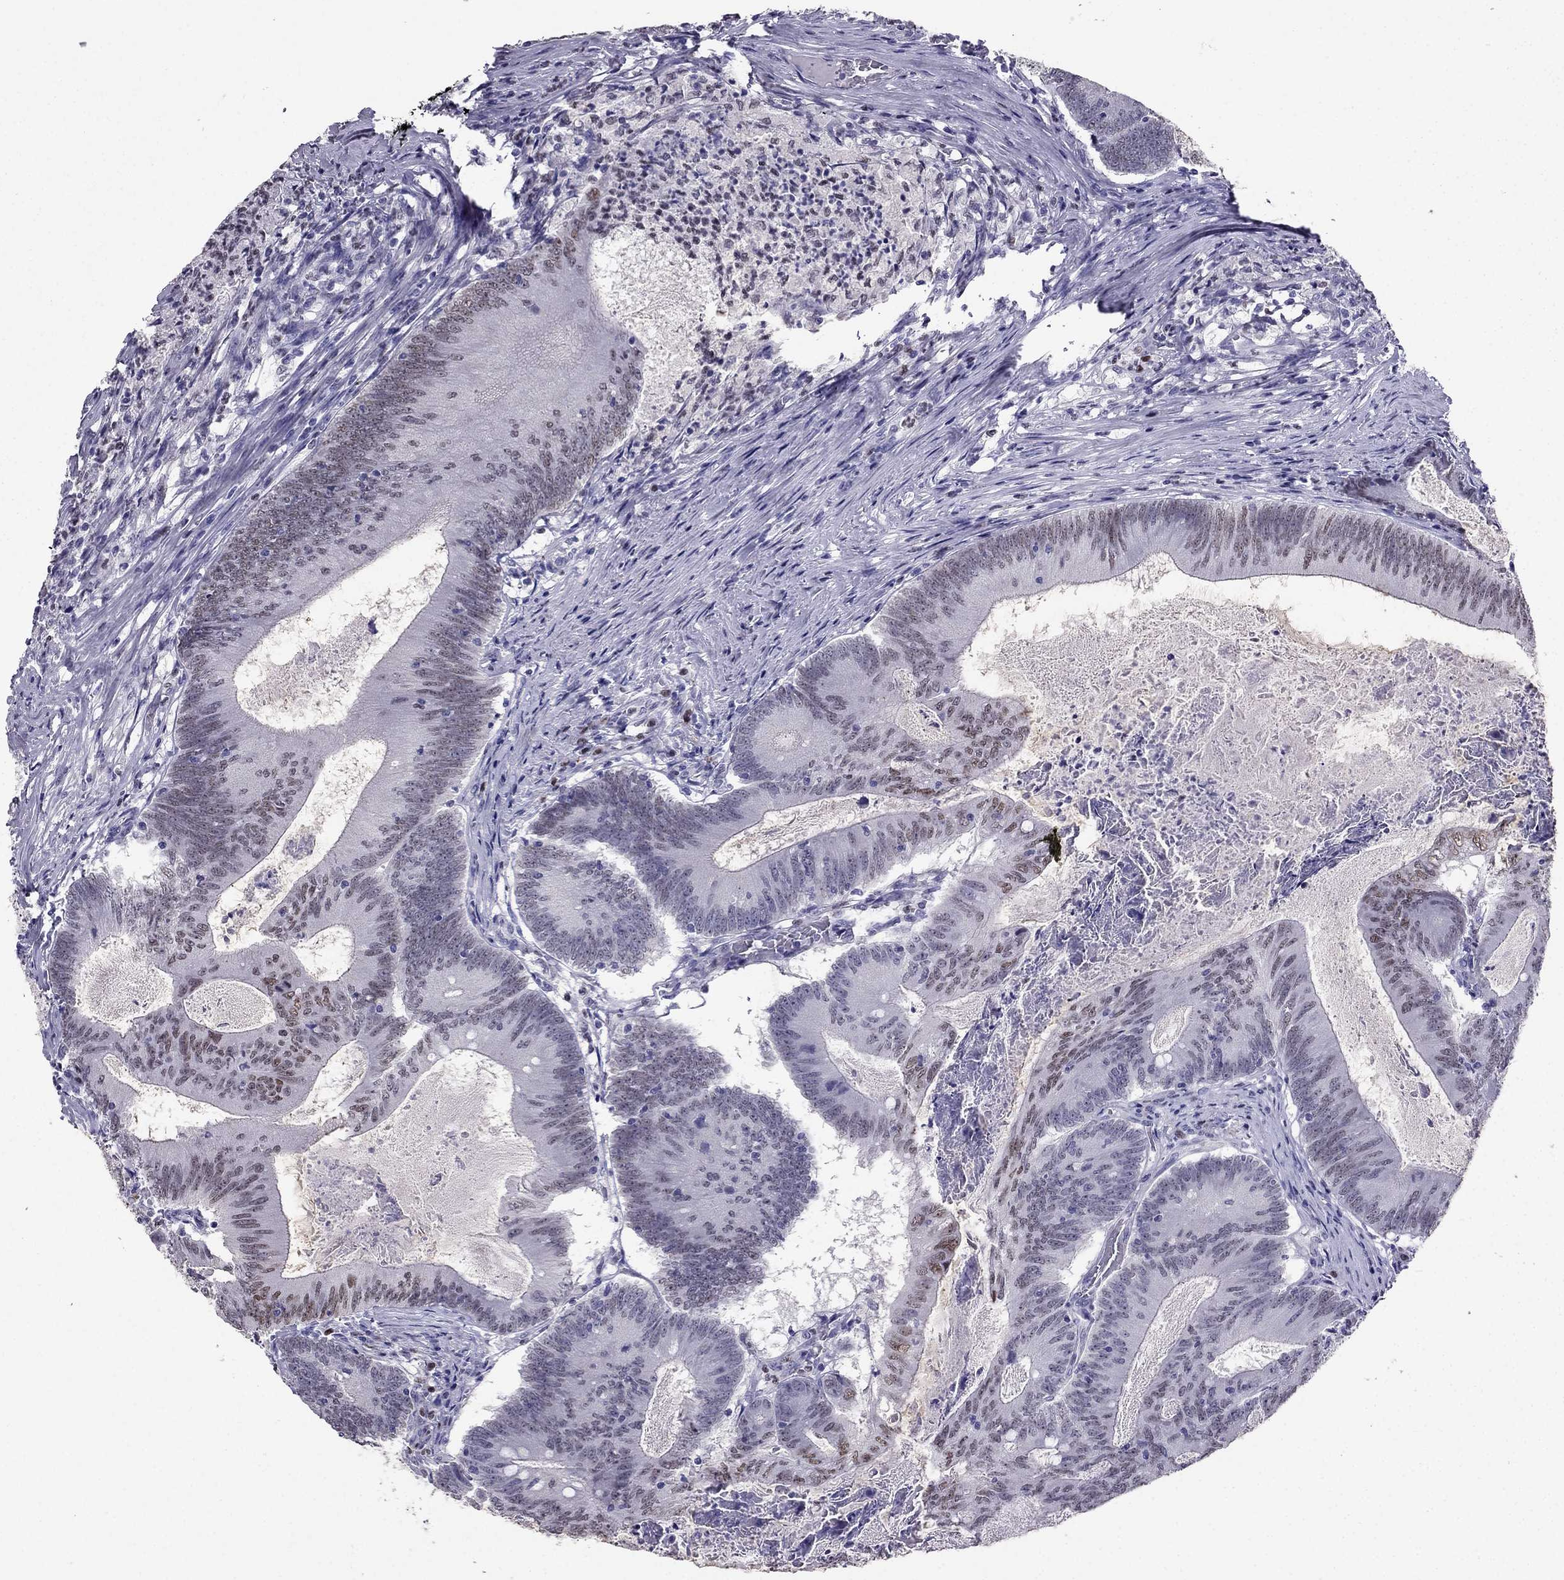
{"staining": {"intensity": "moderate", "quantity": "<25%", "location": "nuclear"}, "tissue": "colorectal cancer", "cell_type": "Tumor cells", "image_type": "cancer", "snomed": [{"axis": "morphology", "description": "Adenocarcinoma, NOS"}, {"axis": "topography", "description": "Colon"}], "caption": "This is an image of IHC staining of adenocarcinoma (colorectal), which shows moderate staining in the nuclear of tumor cells.", "gene": "ARID3A", "patient": {"sex": "female", "age": 70}}